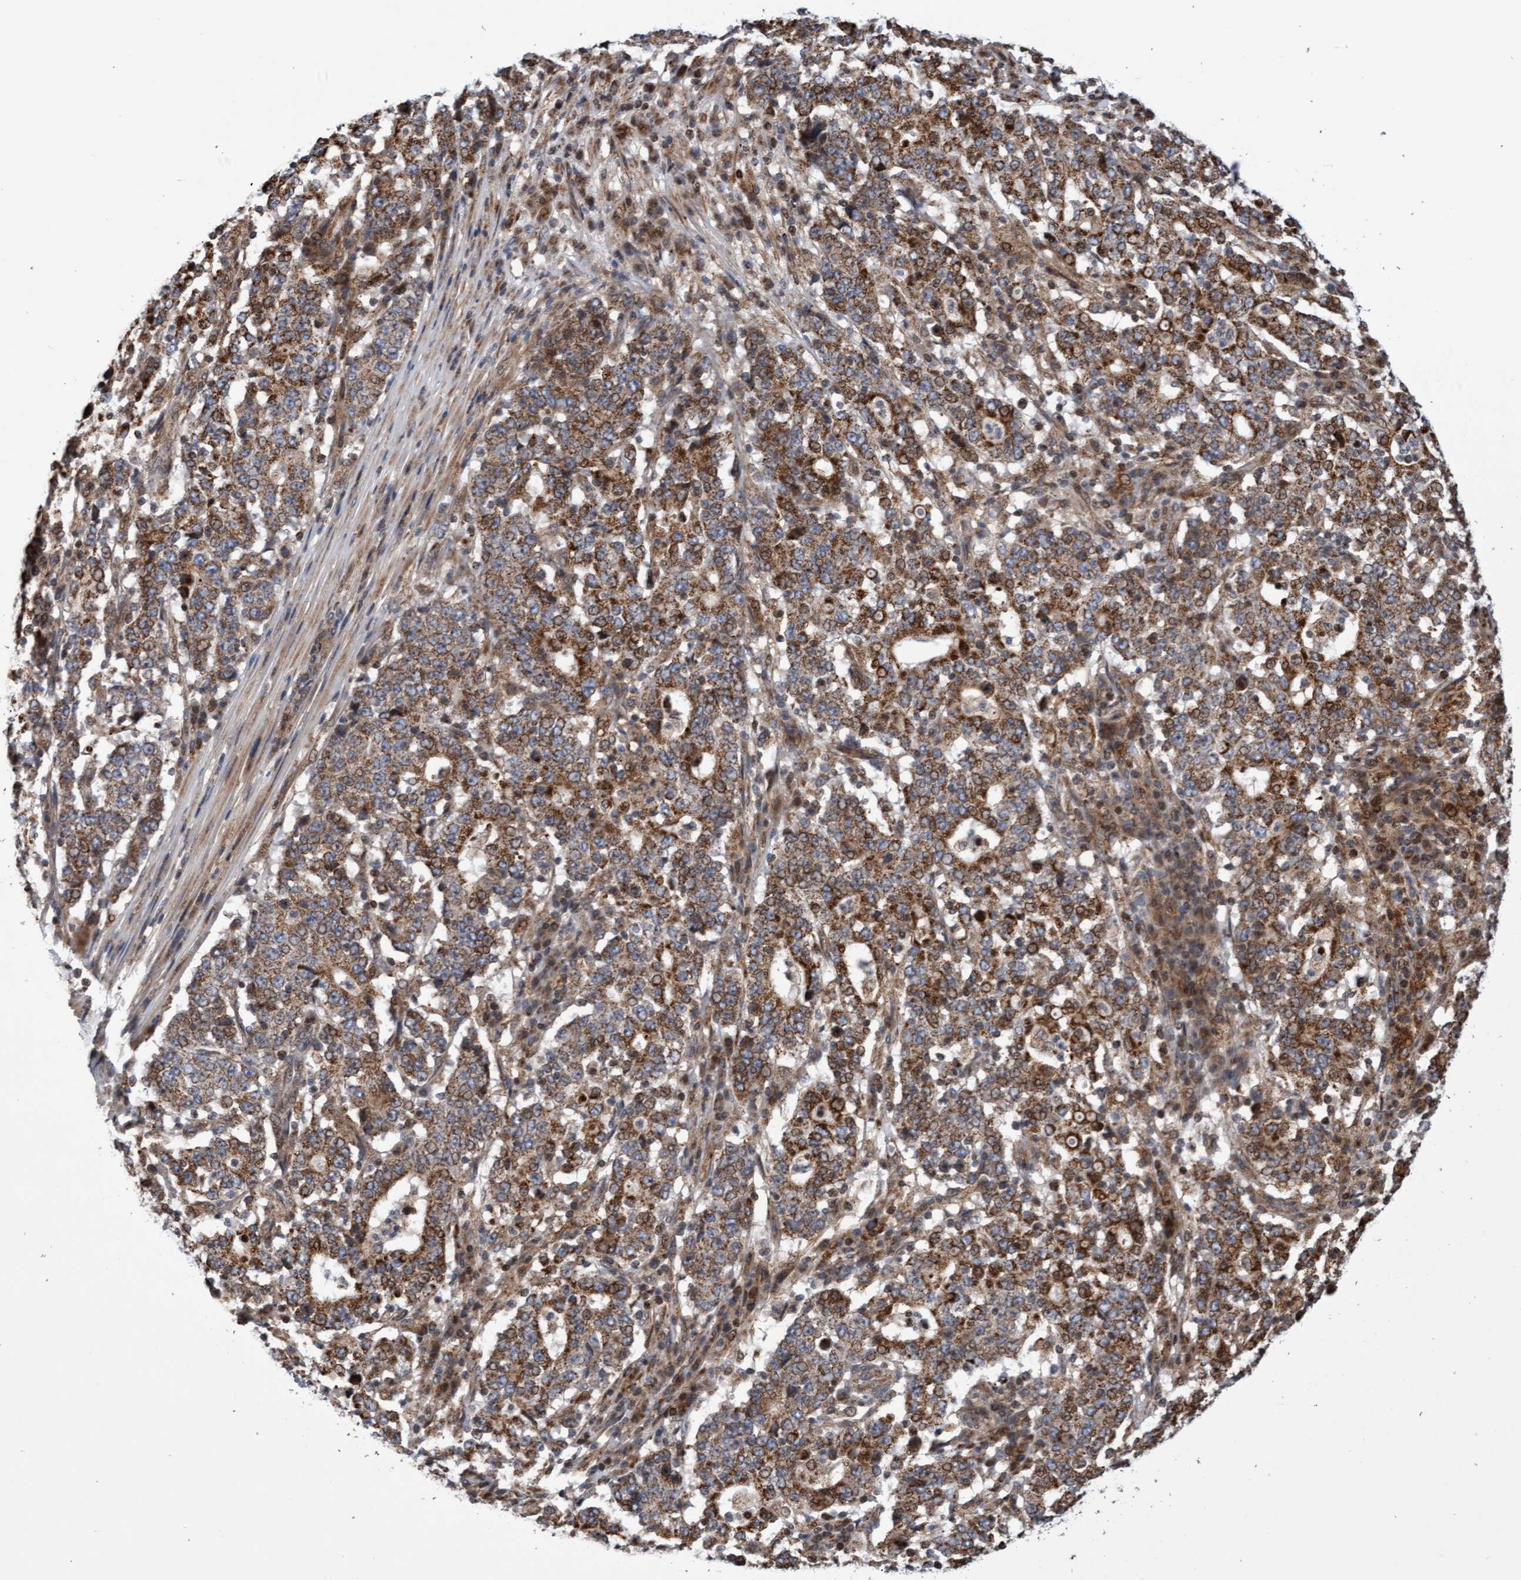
{"staining": {"intensity": "moderate", "quantity": ">75%", "location": "cytoplasmic/membranous"}, "tissue": "stomach cancer", "cell_type": "Tumor cells", "image_type": "cancer", "snomed": [{"axis": "morphology", "description": "Adenocarcinoma, NOS"}, {"axis": "topography", "description": "Stomach"}], "caption": "IHC image of neoplastic tissue: human stomach cancer stained using IHC demonstrates medium levels of moderate protein expression localized specifically in the cytoplasmic/membranous of tumor cells, appearing as a cytoplasmic/membranous brown color.", "gene": "PECR", "patient": {"sex": "male", "age": 59}}